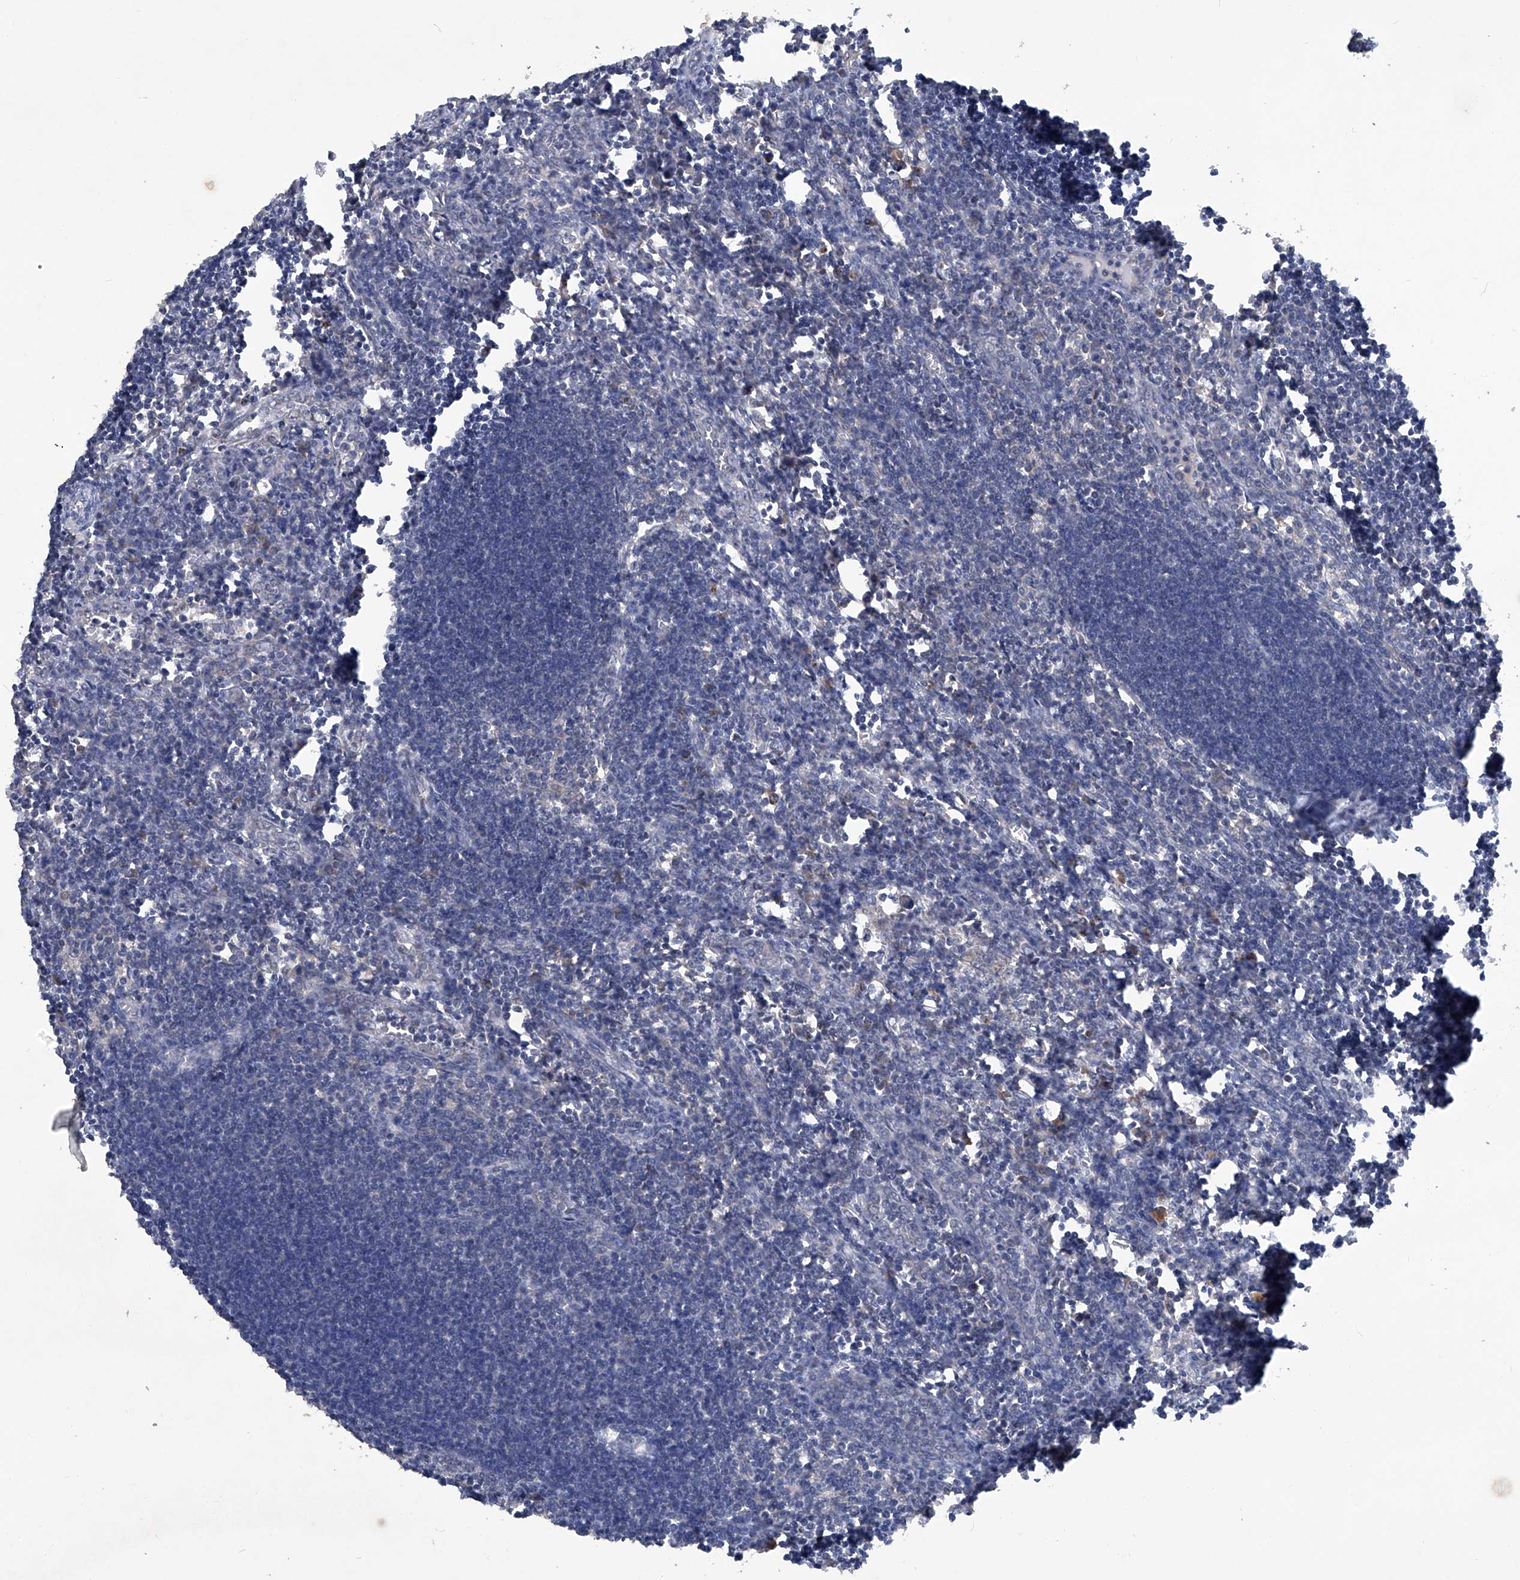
{"staining": {"intensity": "negative", "quantity": "none", "location": "none"}, "tissue": "lymph node", "cell_type": "Germinal center cells", "image_type": "normal", "snomed": [{"axis": "morphology", "description": "Normal tissue, NOS"}, {"axis": "morphology", "description": "Malignant melanoma, Metastatic site"}, {"axis": "topography", "description": "Lymph node"}], "caption": "This histopathology image is of normal lymph node stained with immunohistochemistry to label a protein in brown with the nuclei are counter-stained blue. There is no positivity in germinal center cells.", "gene": "PCSK5", "patient": {"sex": "male", "age": 41}}